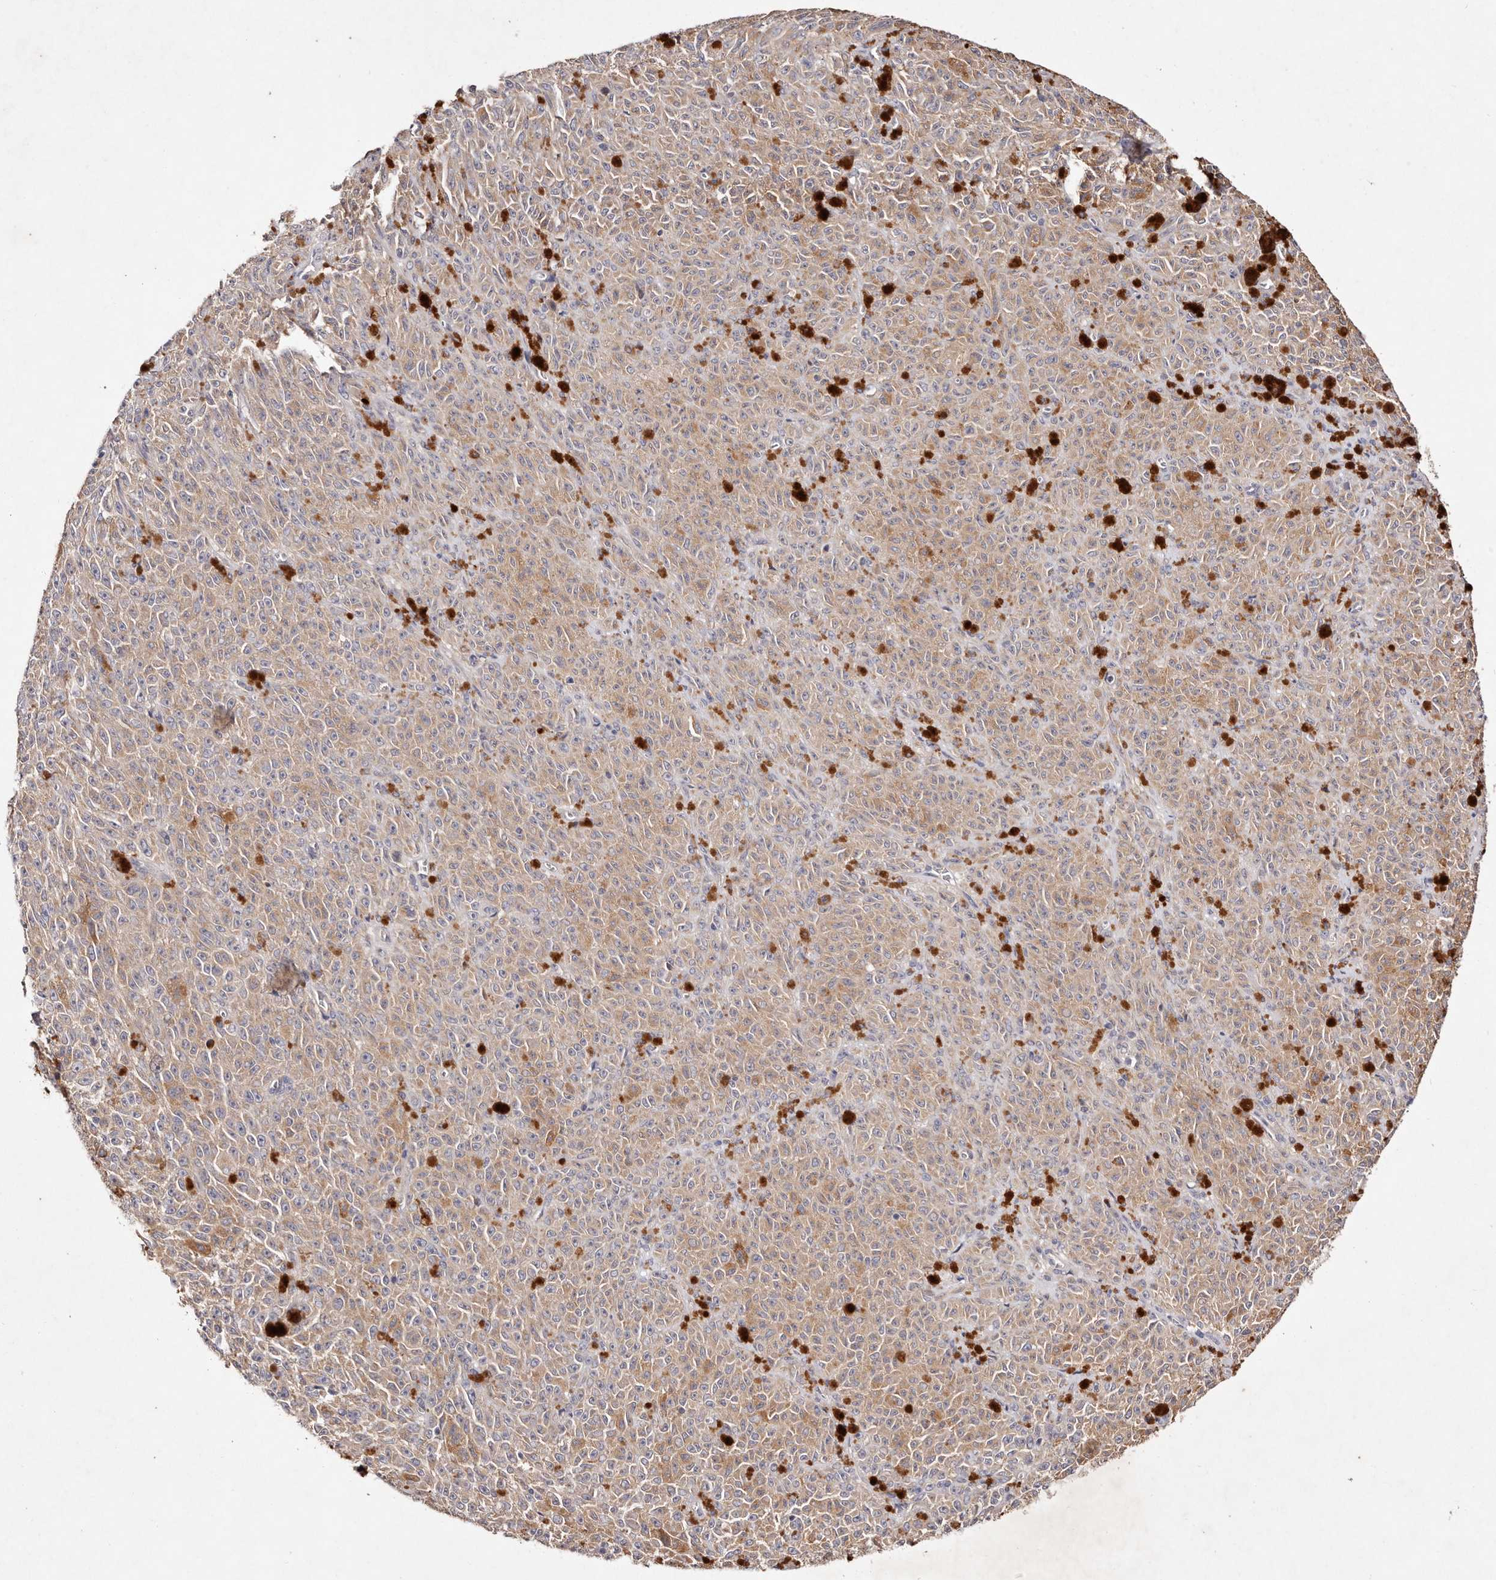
{"staining": {"intensity": "weak", "quantity": ">75%", "location": "cytoplasmic/membranous"}, "tissue": "melanoma", "cell_type": "Tumor cells", "image_type": "cancer", "snomed": [{"axis": "morphology", "description": "Malignant melanoma, NOS"}, {"axis": "topography", "description": "Skin"}], "caption": "Immunohistochemical staining of human malignant melanoma exhibits low levels of weak cytoplasmic/membranous staining in about >75% of tumor cells.", "gene": "TSC2", "patient": {"sex": "female", "age": 82}}